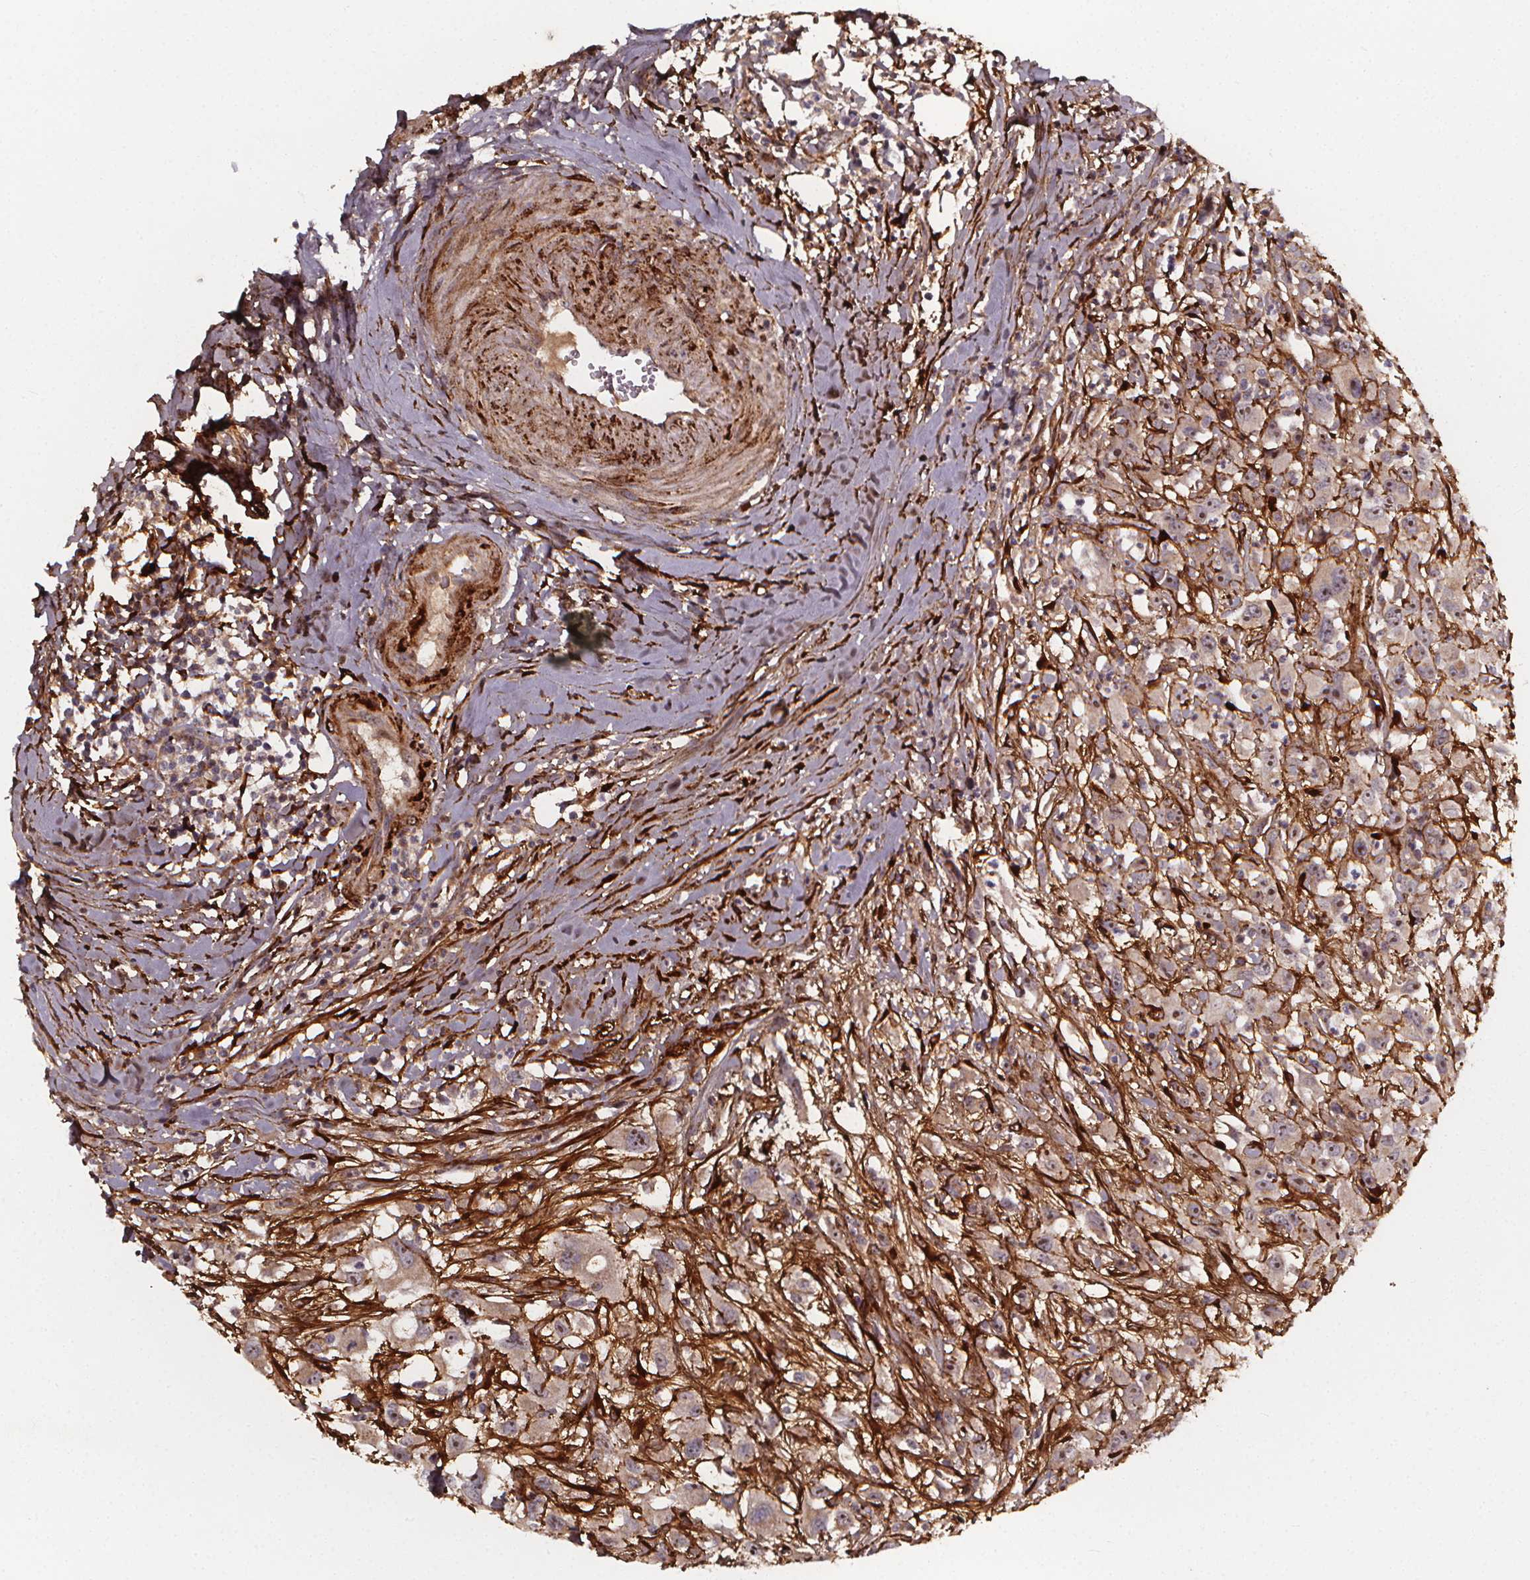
{"staining": {"intensity": "weak", "quantity": "25%-75%", "location": "cytoplasmic/membranous"}, "tissue": "head and neck cancer", "cell_type": "Tumor cells", "image_type": "cancer", "snomed": [{"axis": "morphology", "description": "Squamous cell carcinoma, NOS"}, {"axis": "morphology", "description": "Squamous cell carcinoma, metastatic, NOS"}, {"axis": "topography", "description": "Oral tissue"}, {"axis": "topography", "description": "Head-Neck"}], "caption": "Brown immunohistochemical staining in head and neck cancer (metastatic squamous cell carcinoma) reveals weak cytoplasmic/membranous expression in about 25%-75% of tumor cells. Nuclei are stained in blue.", "gene": "AEBP1", "patient": {"sex": "female", "age": 85}}